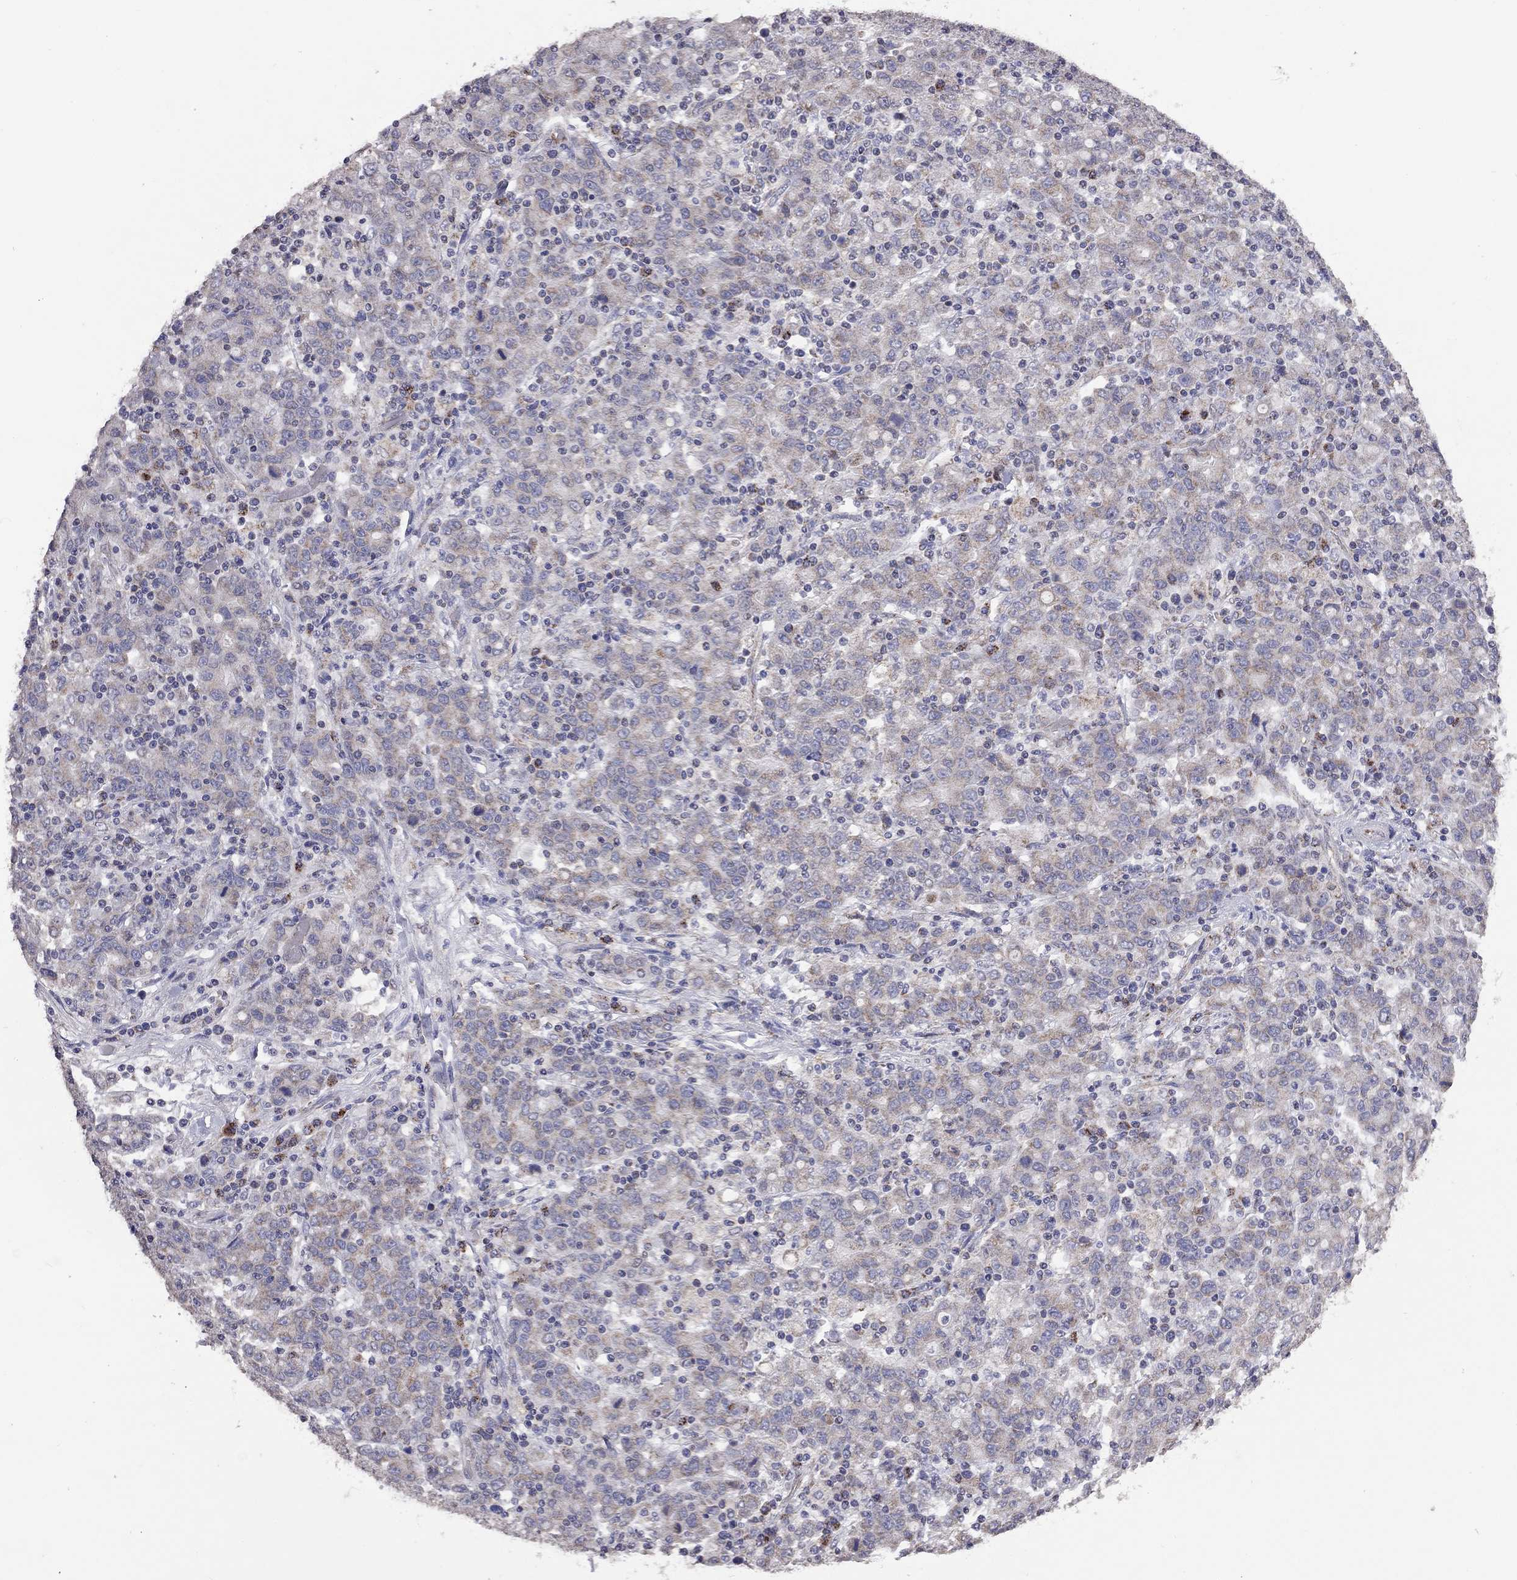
{"staining": {"intensity": "weak", "quantity": ">75%", "location": "cytoplasmic/membranous"}, "tissue": "stomach cancer", "cell_type": "Tumor cells", "image_type": "cancer", "snomed": [{"axis": "morphology", "description": "Adenocarcinoma, NOS"}, {"axis": "topography", "description": "Stomach, upper"}], "caption": "Stomach cancer (adenocarcinoma) stained for a protein reveals weak cytoplasmic/membranous positivity in tumor cells.", "gene": "NDUFB1", "patient": {"sex": "male", "age": 69}}